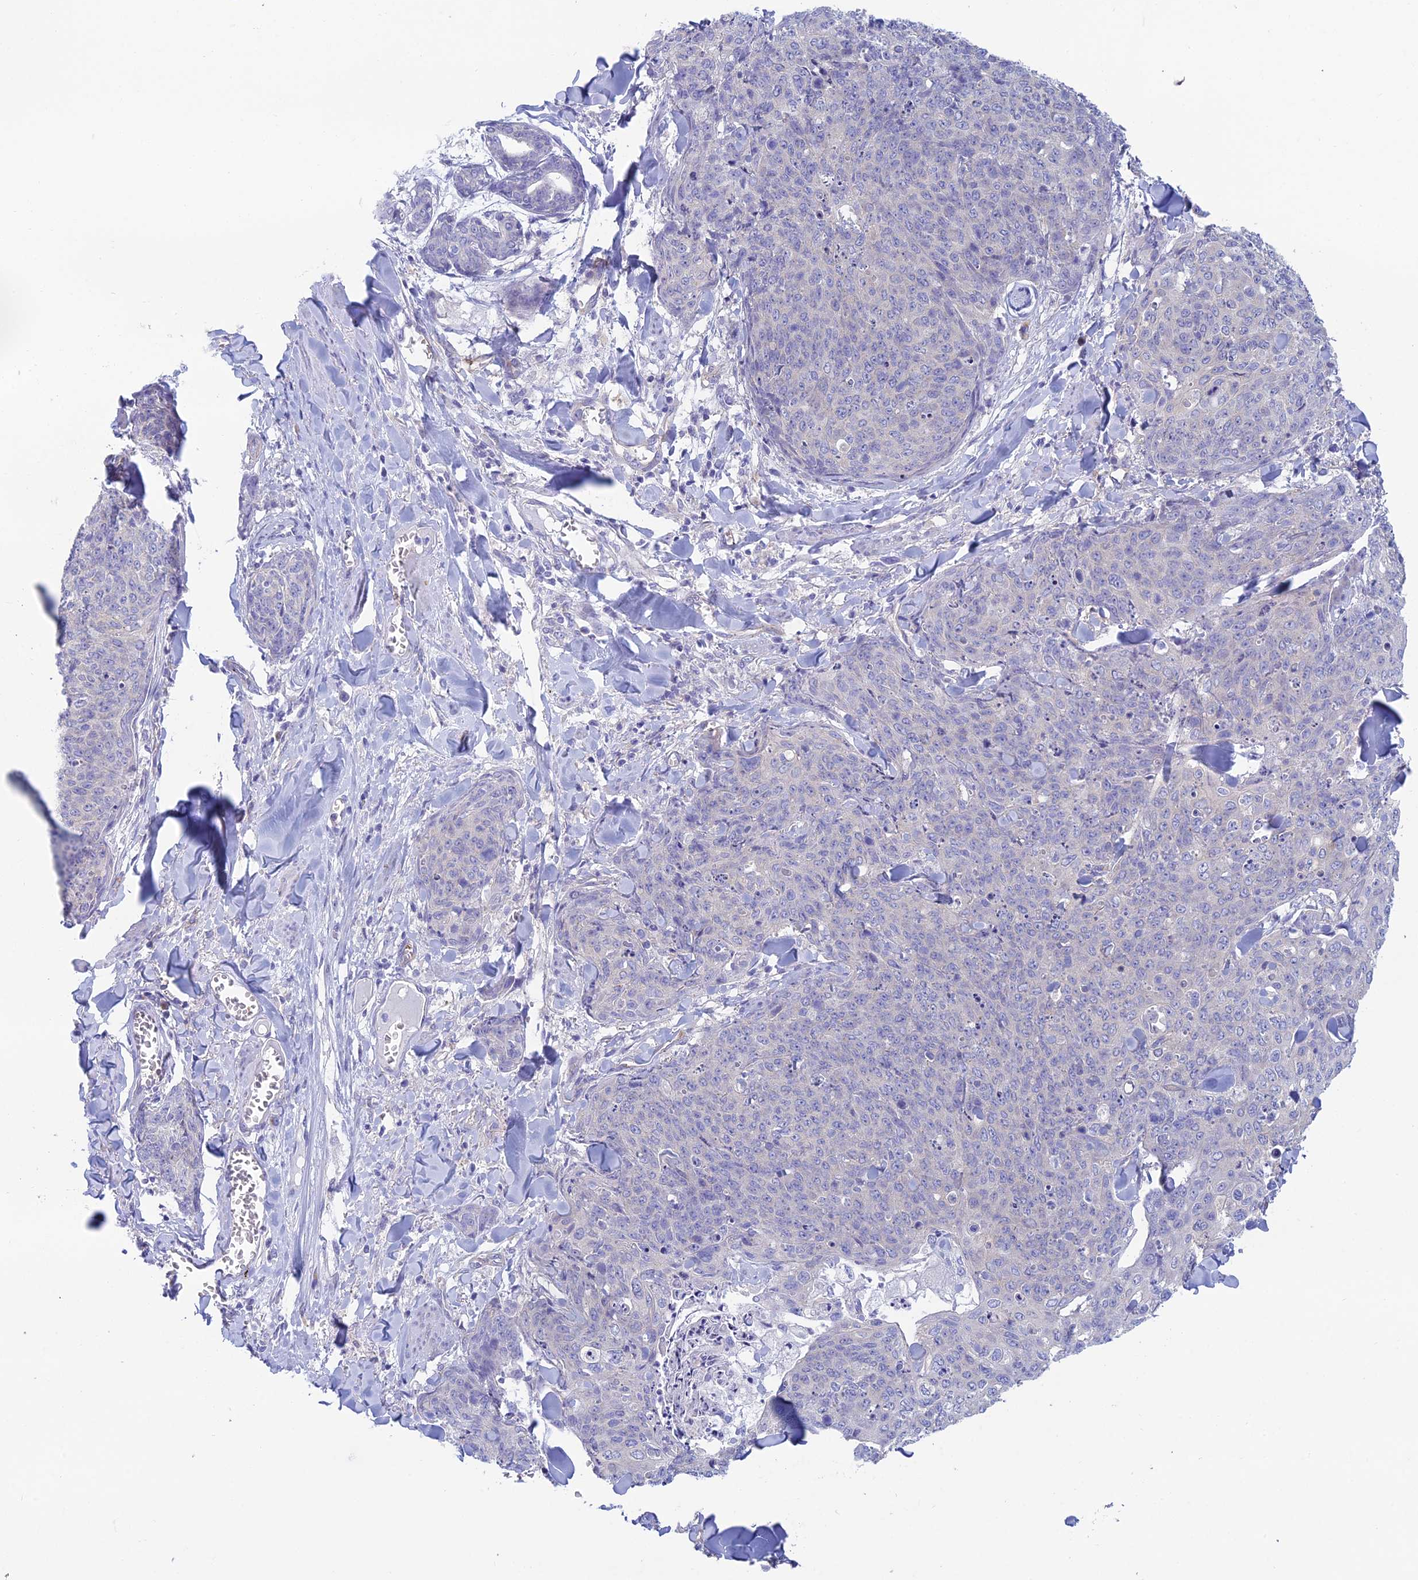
{"staining": {"intensity": "negative", "quantity": "none", "location": "none"}, "tissue": "skin cancer", "cell_type": "Tumor cells", "image_type": "cancer", "snomed": [{"axis": "morphology", "description": "Squamous cell carcinoma, NOS"}, {"axis": "topography", "description": "Skin"}, {"axis": "topography", "description": "Vulva"}], "caption": "Immunohistochemistry (IHC) image of human skin cancer (squamous cell carcinoma) stained for a protein (brown), which reveals no staining in tumor cells.", "gene": "ZNF564", "patient": {"sex": "female", "age": 85}}